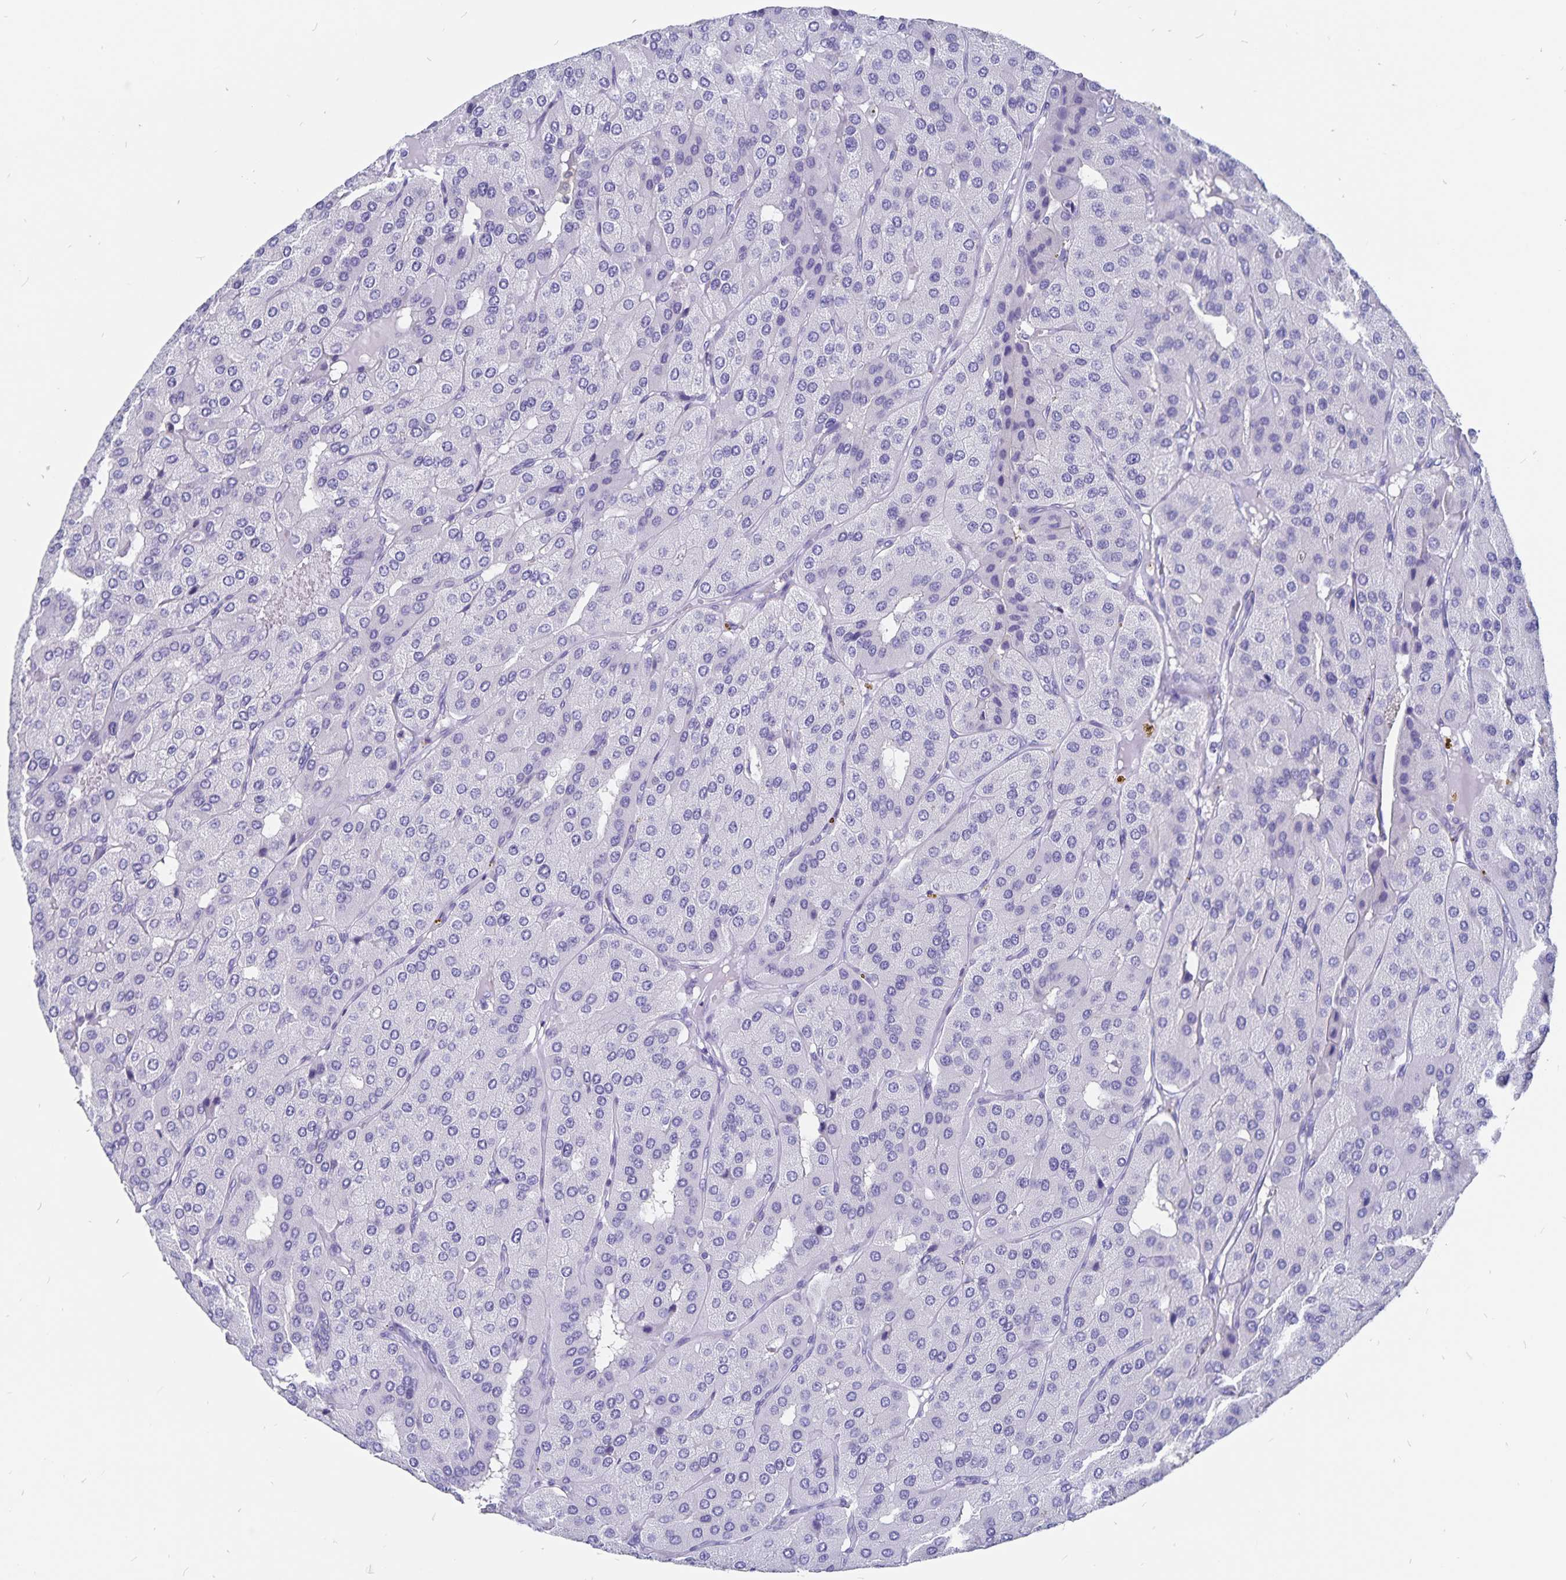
{"staining": {"intensity": "negative", "quantity": "none", "location": "none"}, "tissue": "parathyroid gland", "cell_type": "Glandular cells", "image_type": "normal", "snomed": [{"axis": "morphology", "description": "Normal tissue, NOS"}, {"axis": "morphology", "description": "Adenoma, NOS"}, {"axis": "topography", "description": "Parathyroid gland"}], "caption": "This is an immunohistochemistry (IHC) photomicrograph of benign human parathyroid gland. There is no staining in glandular cells.", "gene": "SNTN", "patient": {"sex": "female", "age": 86}}